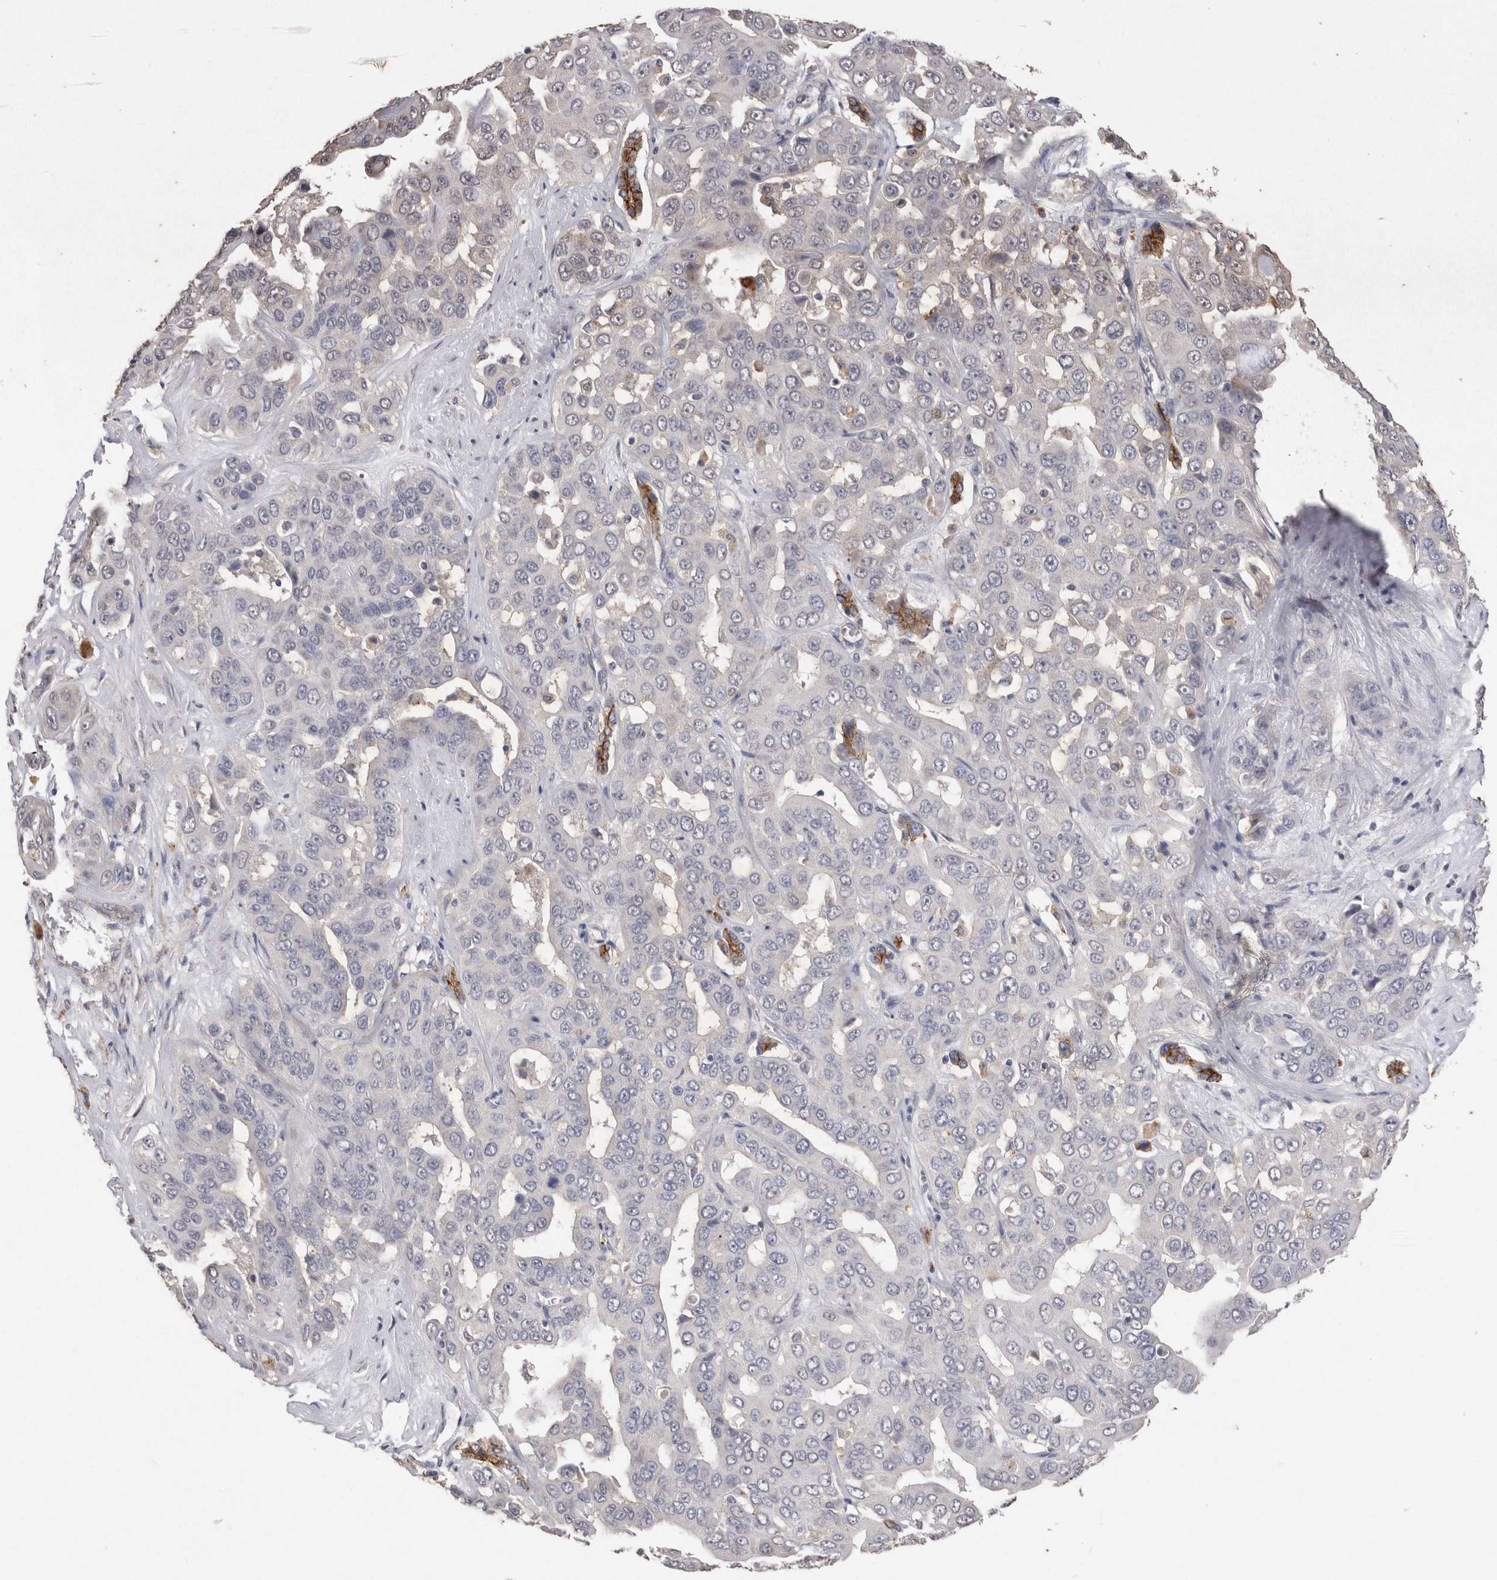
{"staining": {"intensity": "negative", "quantity": "none", "location": "none"}, "tissue": "liver cancer", "cell_type": "Tumor cells", "image_type": "cancer", "snomed": [{"axis": "morphology", "description": "Cholangiocarcinoma"}, {"axis": "topography", "description": "Liver"}], "caption": "A photomicrograph of human liver cholangiocarcinoma is negative for staining in tumor cells.", "gene": "CDH6", "patient": {"sex": "female", "age": 52}}